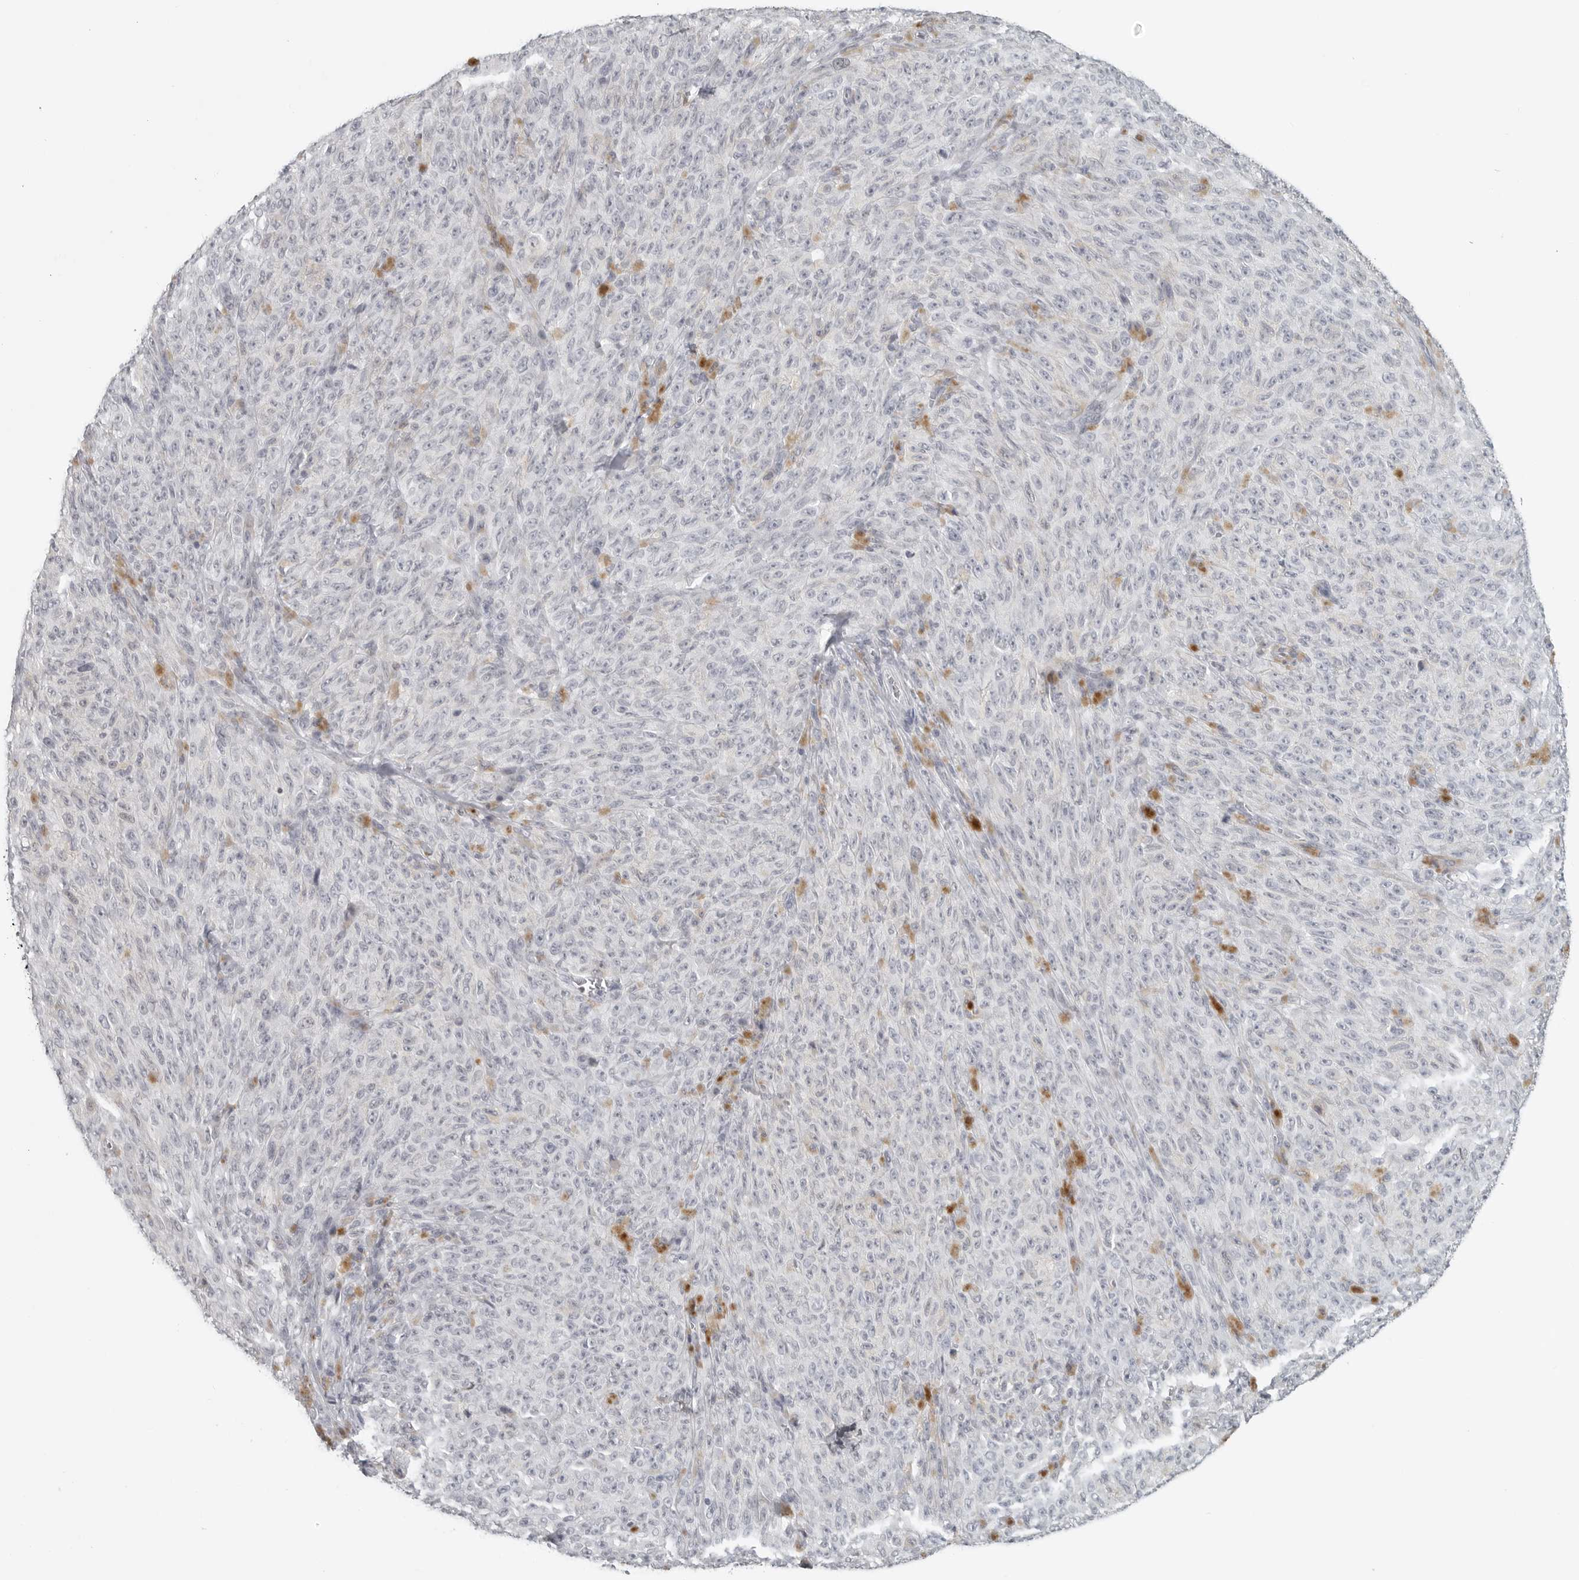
{"staining": {"intensity": "negative", "quantity": "none", "location": "none"}, "tissue": "melanoma", "cell_type": "Tumor cells", "image_type": "cancer", "snomed": [{"axis": "morphology", "description": "Malignant melanoma, NOS"}, {"axis": "topography", "description": "Skin"}], "caption": "Photomicrograph shows no significant protein staining in tumor cells of melanoma.", "gene": "BPIFA1", "patient": {"sex": "female", "age": 82}}